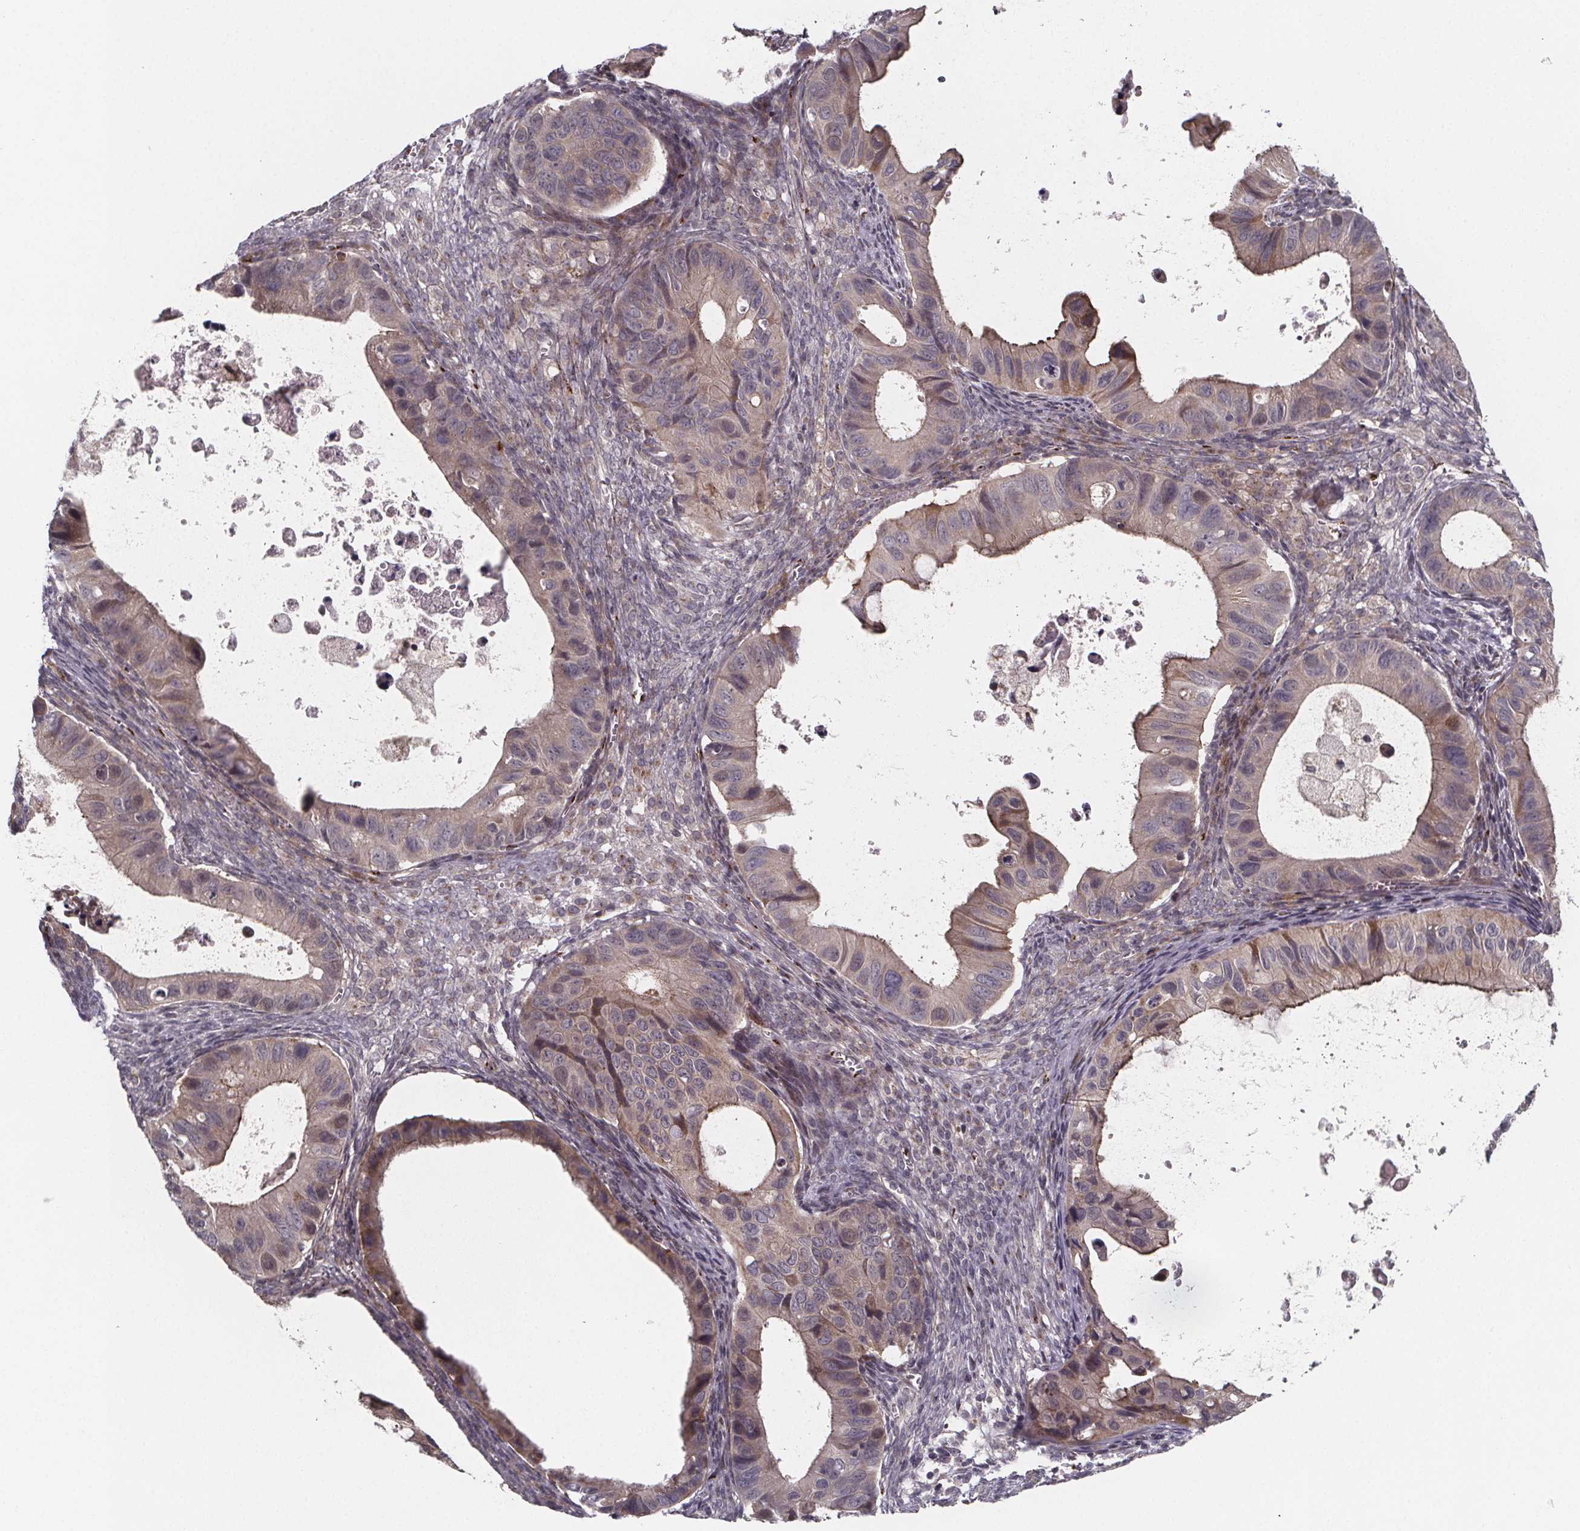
{"staining": {"intensity": "moderate", "quantity": "<25%", "location": "cytoplasmic/membranous"}, "tissue": "ovarian cancer", "cell_type": "Tumor cells", "image_type": "cancer", "snomed": [{"axis": "morphology", "description": "Cystadenocarcinoma, mucinous, NOS"}, {"axis": "topography", "description": "Ovary"}], "caption": "About <25% of tumor cells in human ovarian cancer (mucinous cystadenocarcinoma) exhibit moderate cytoplasmic/membranous protein positivity as visualized by brown immunohistochemical staining.", "gene": "NDST1", "patient": {"sex": "female", "age": 64}}